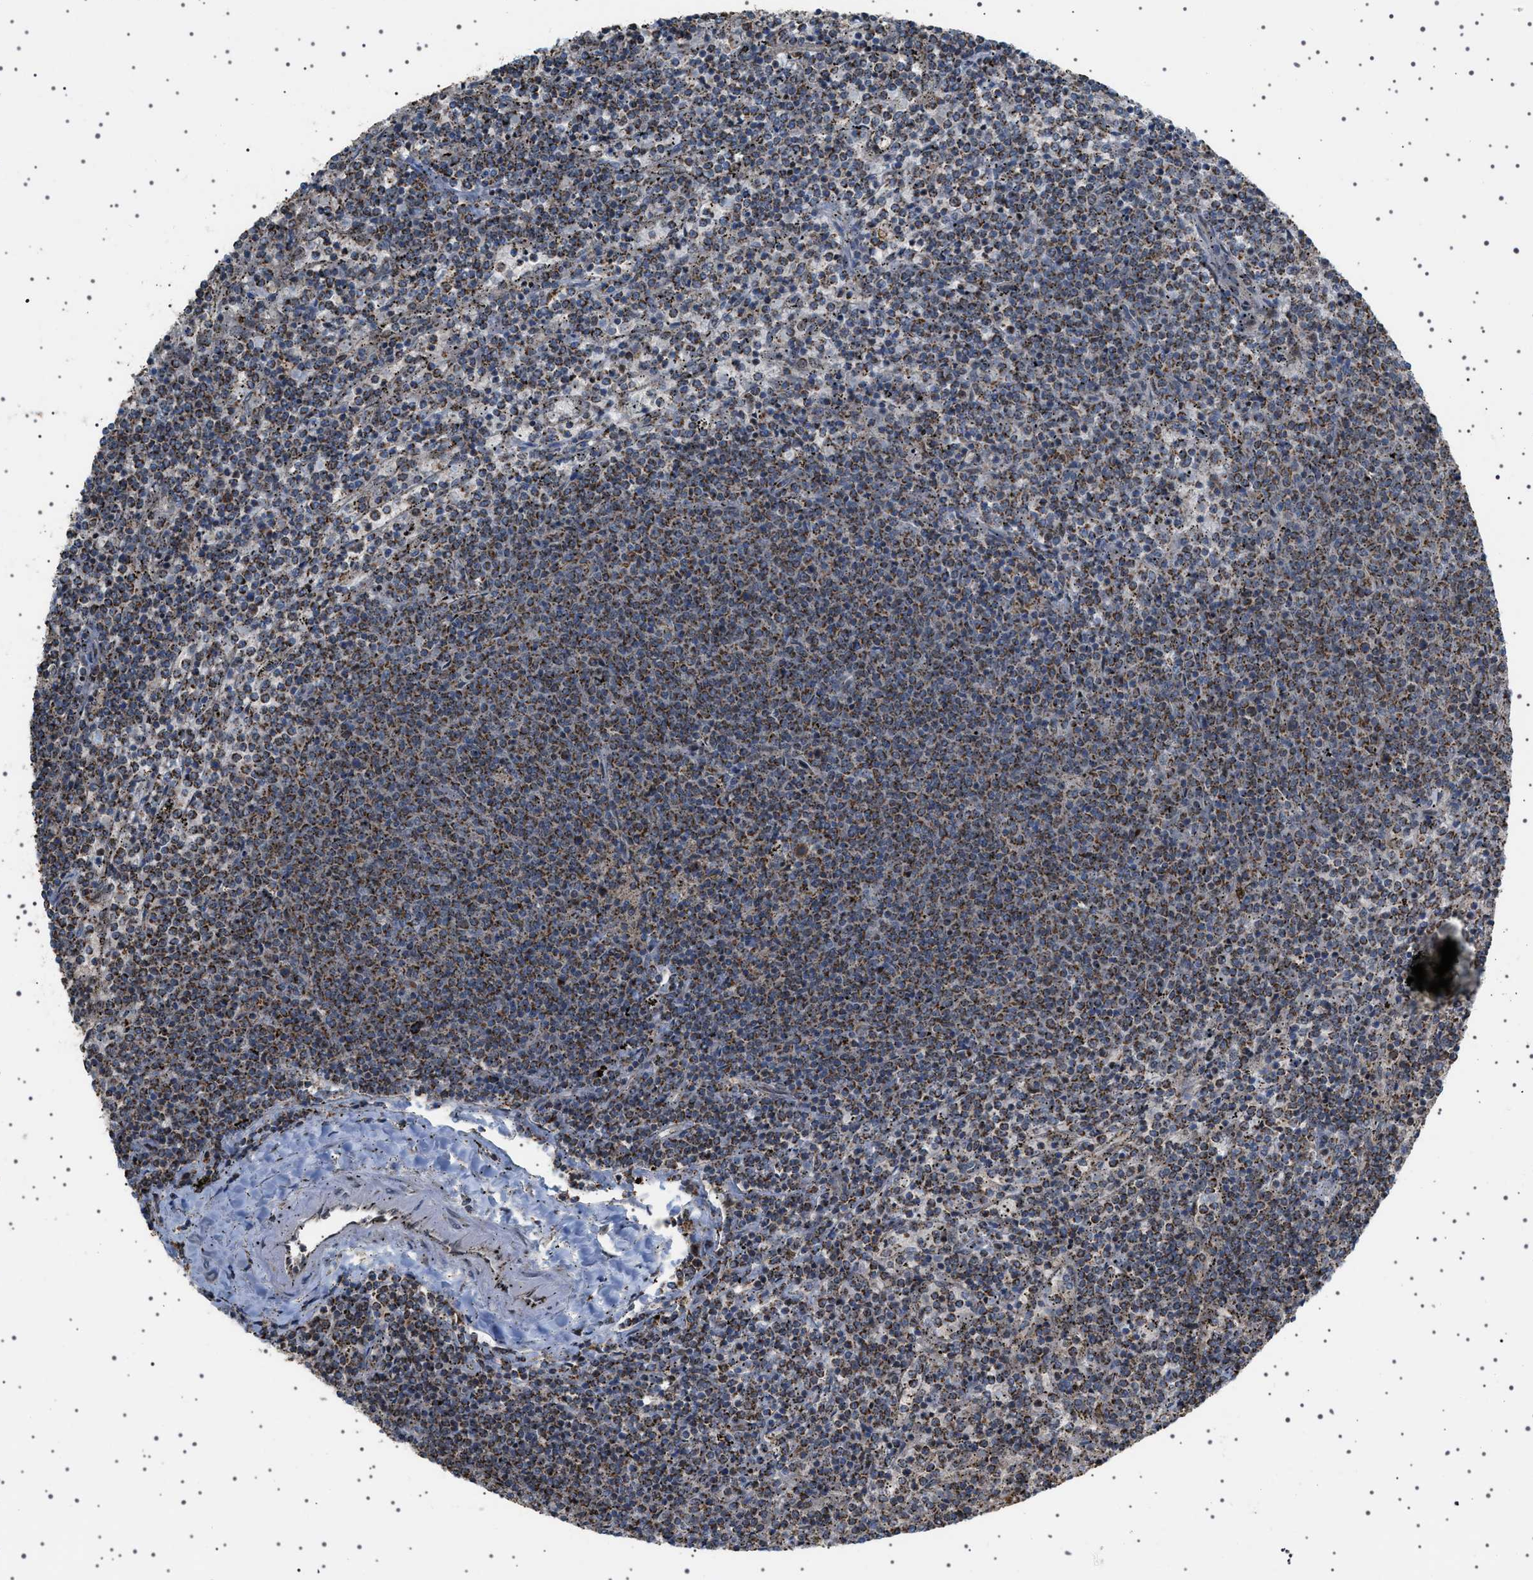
{"staining": {"intensity": "moderate", "quantity": ">75%", "location": "cytoplasmic/membranous"}, "tissue": "lymphoma", "cell_type": "Tumor cells", "image_type": "cancer", "snomed": [{"axis": "morphology", "description": "Malignant lymphoma, non-Hodgkin's type, Low grade"}, {"axis": "topography", "description": "Spleen"}], "caption": "Protein staining of malignant lymphoma, non-Hodgkin's type (low-grade) tissue reveals moderate cytoplasmic/membranous positivity in about >75% of tumor cells.", "gene": "MELK", "patient": {"sex": "female", "age": 50}}